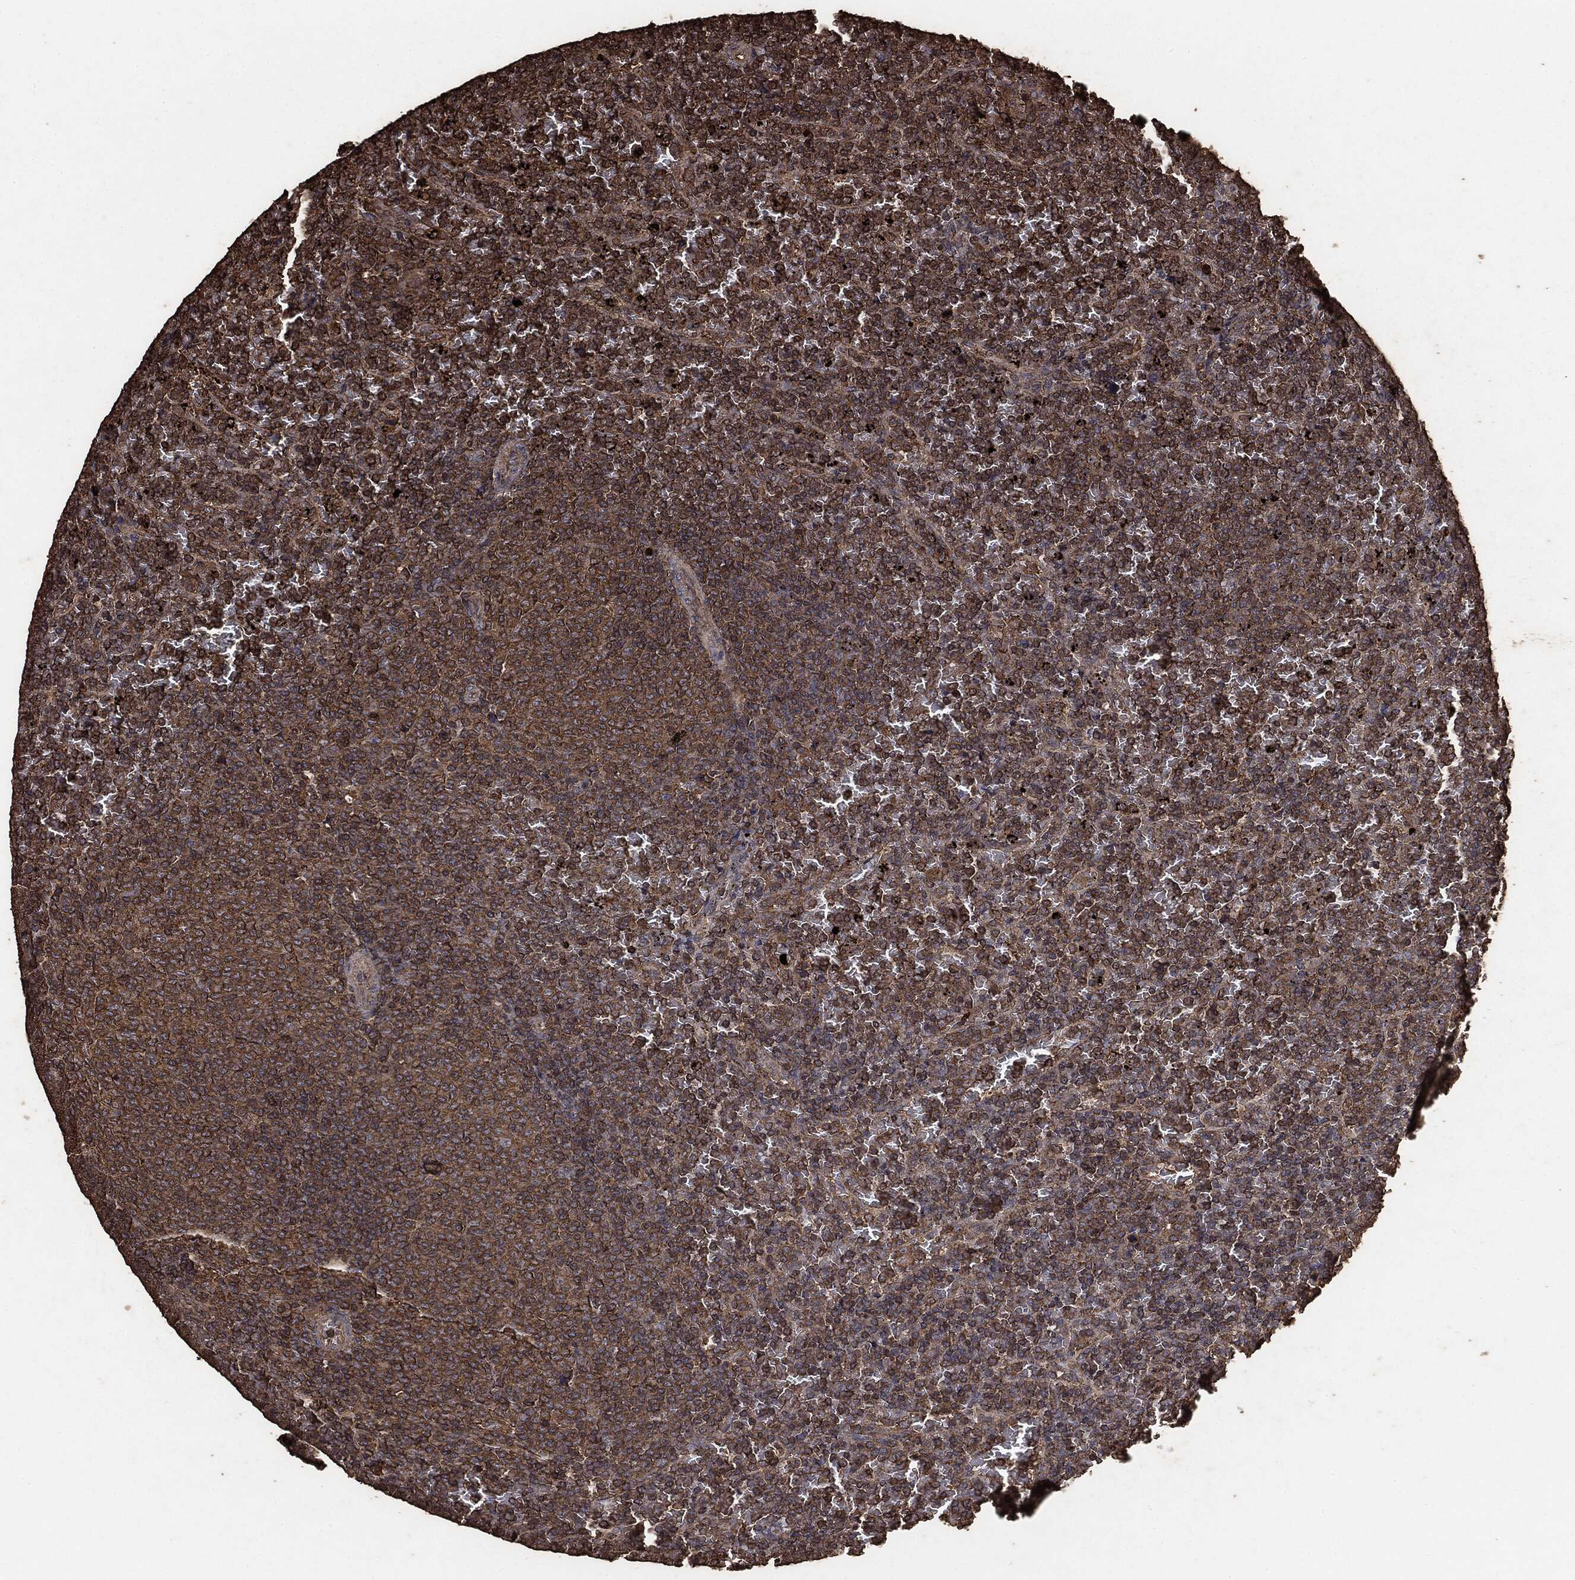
{"staining": {"intensity": "moderate", "quantity": ">75%", "location": "cytoplasmic/membranous"}, "tissue": "lymphoma", "cell_type": "Tumor cells", "image_type": "cancer", "snomed": [{"axis": "morphology", "description": "Malignant lymphoma, non-Hodgkin's type, Low grade"}, {"axis": "topography", "description": "Spleen"}], "caption": "A micrograph showing moderate cytoplasmic/membranous staining in approximately >75% of tumor cells in malignant lymphoma, non-Hodgkin's type (low-grade), as visualized by brown immunohistochemical staining.", "gene": "MTOR", "patient": {"sex": "female", "age": 77}}